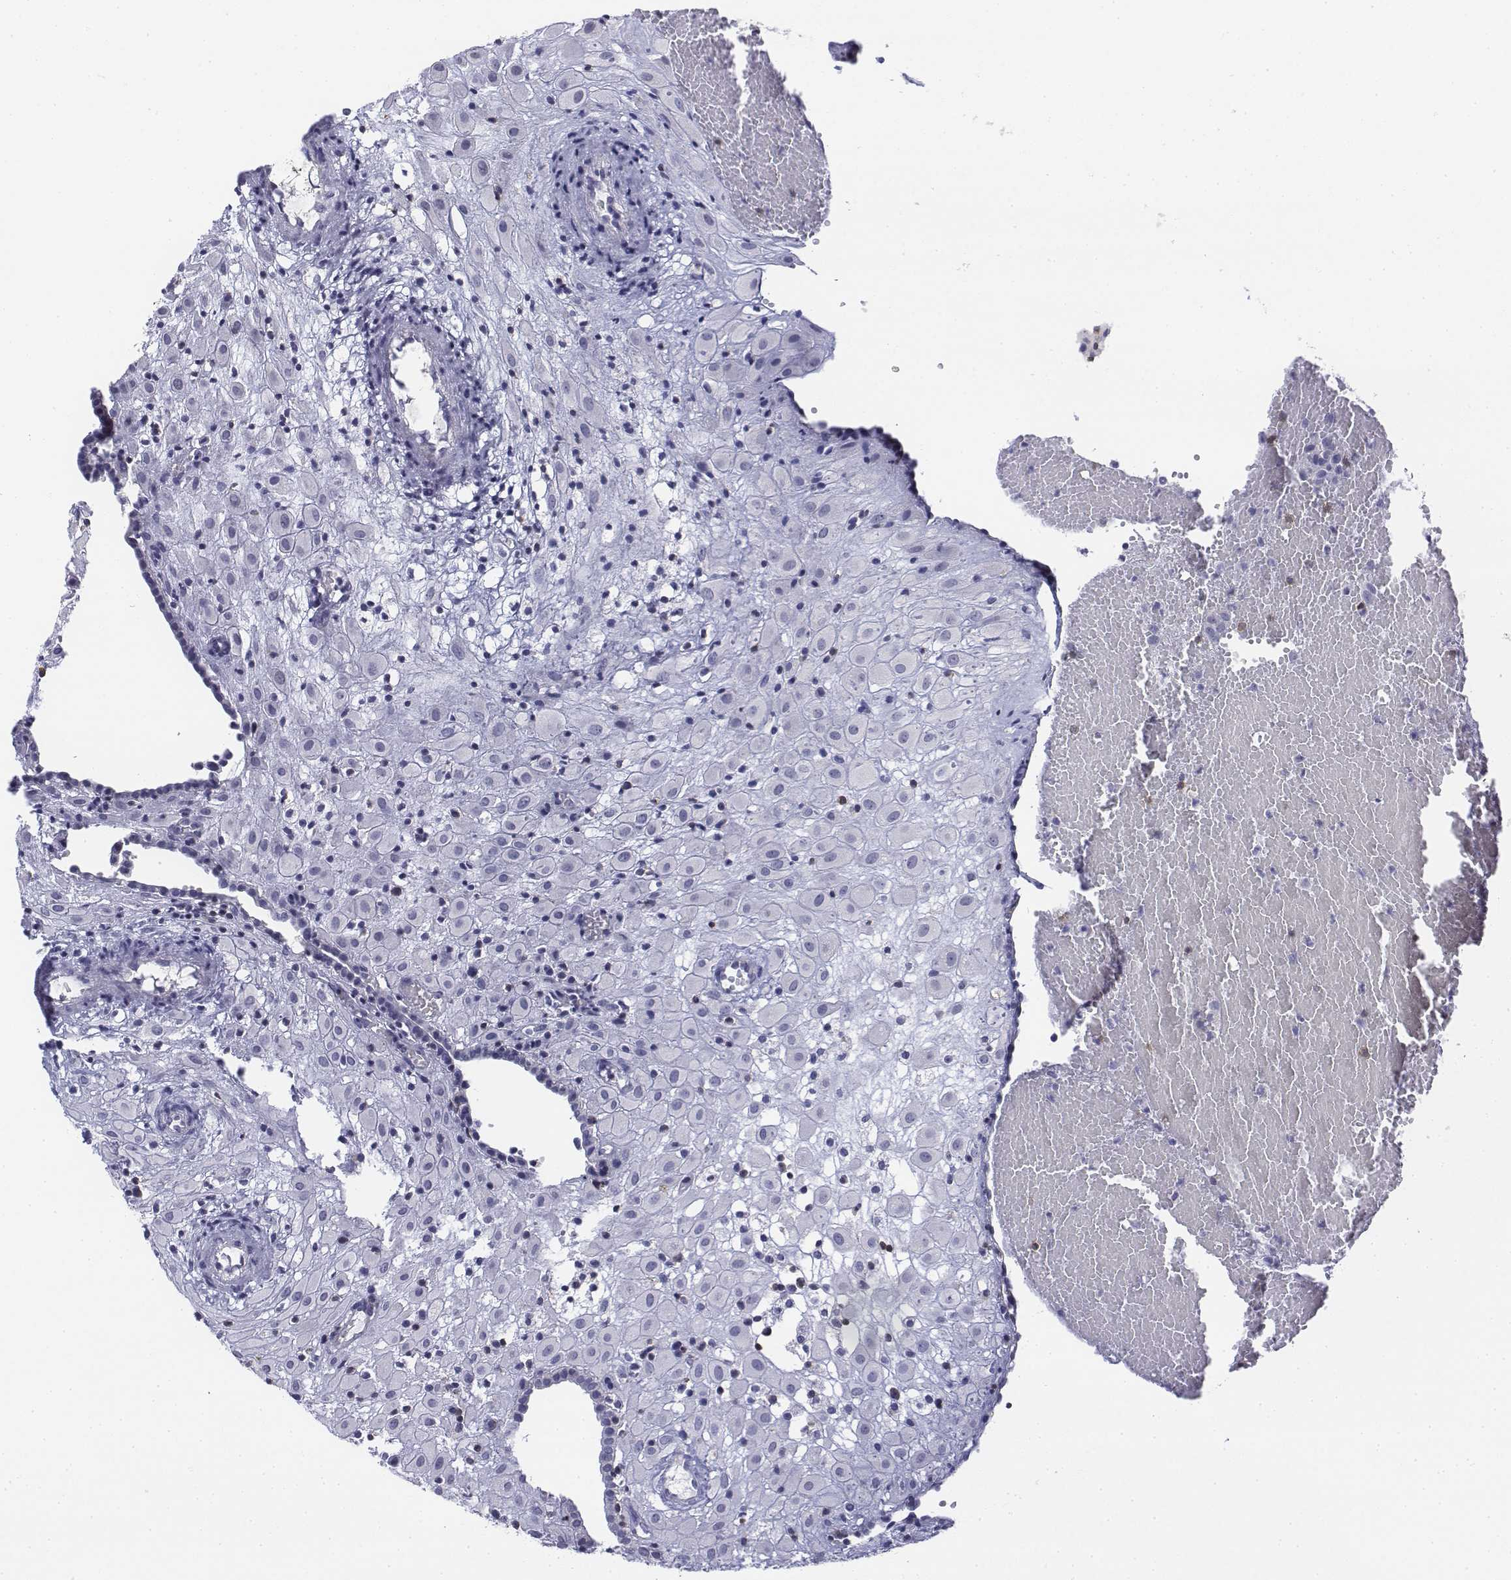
{"staining": {"intensity": "negative", "quantity": "none", "location": "none"}, "tissue": "placenta", "cell_type": "Decidual cells", "image_type": "normal", "snomed": [{"axis": "morphology", "description": "Normal tissue, NOS"}, {"axis": "topography", "description": "Placenta"}], "caption": "IHC histopathology image of benign placenta stained for a protein (brown), which shows no positivity in decidual cells. Brightfield microscopy of IHC stained with DAB (3,3'-diaminobenzidine) (brown) and hematoxylin (blue), captured at high magnification.", "gene": "CD3E", "patient": {"sex": "female", "age": 24}}